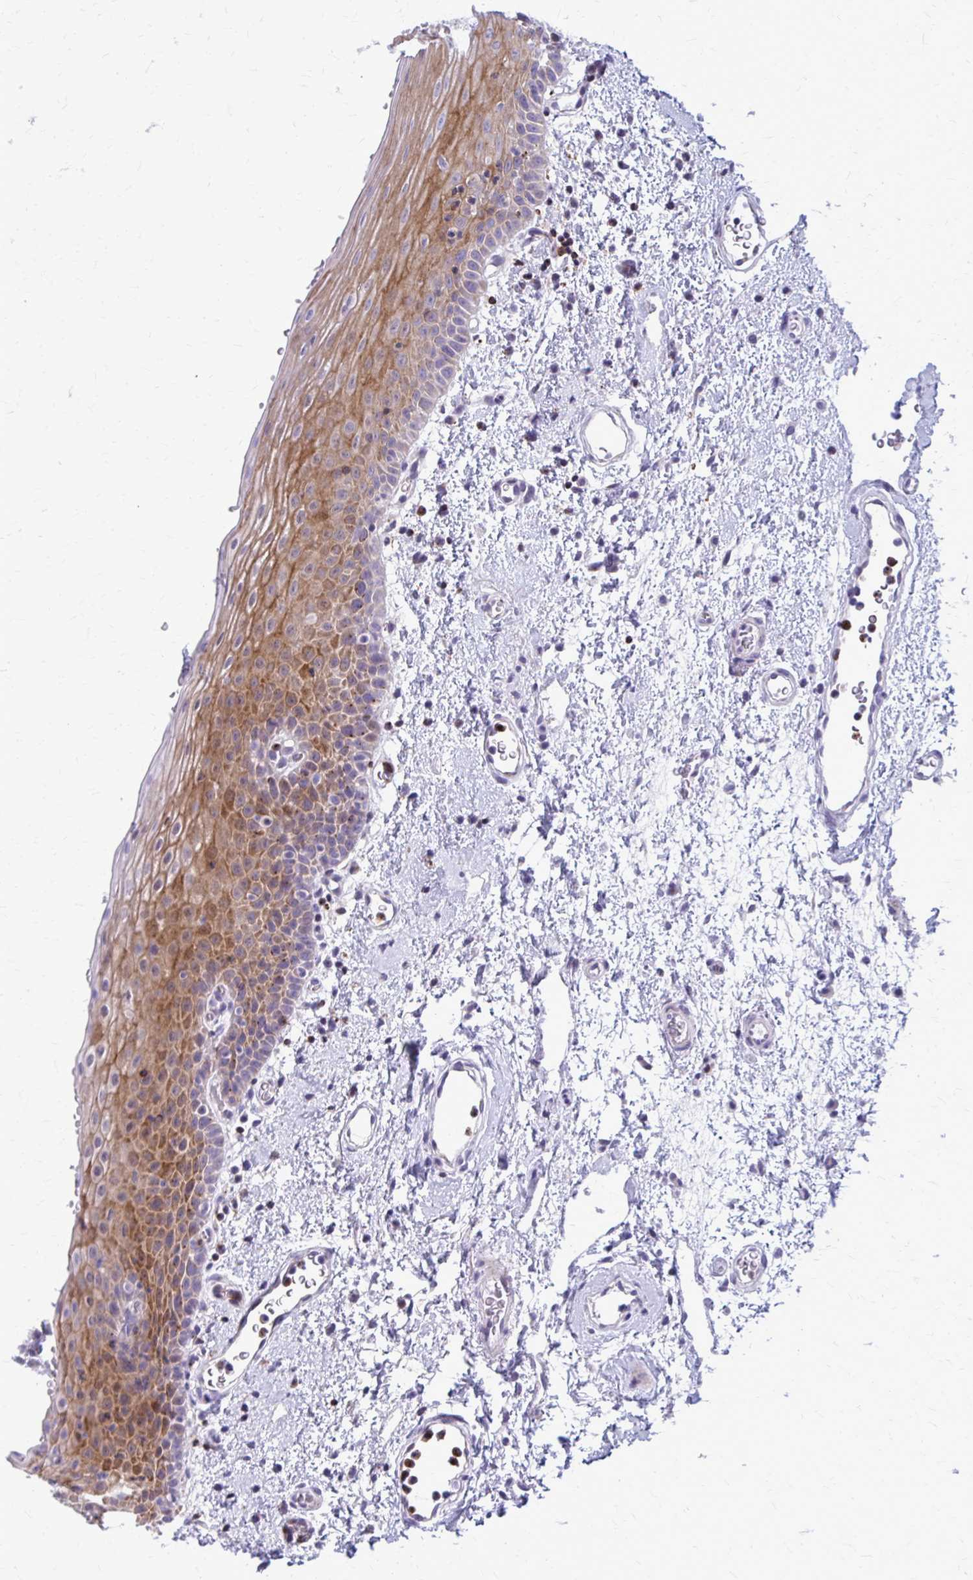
{"staining": {"intensity": "moderate", "quantity": "25%-75%", "location": "cytoplasmic/membranous"}, "tissue": "oral mucosa", "cell_type": "Squamous epithelial cells", "image_type": "normal", "snomed": [{"axis": "morphology", "description": "Normal tissue, NOS"}, {"axis": "topography", "description": "Oral tissue"}, {"axis": "topography", "description": "Head-Neck"}], "caption": "An immunohistochemistry (IHC) micrograph of unremarkable tissue is shown. Protein staining in brown labels moderate cytoplasmic/membranous positivity in oral mucosa within squamous epithelial cells. (IHC, brightfield microscopy, high magnification).", "gene": "PEDS1", "patient": {"sex": "female", "age": 55}}